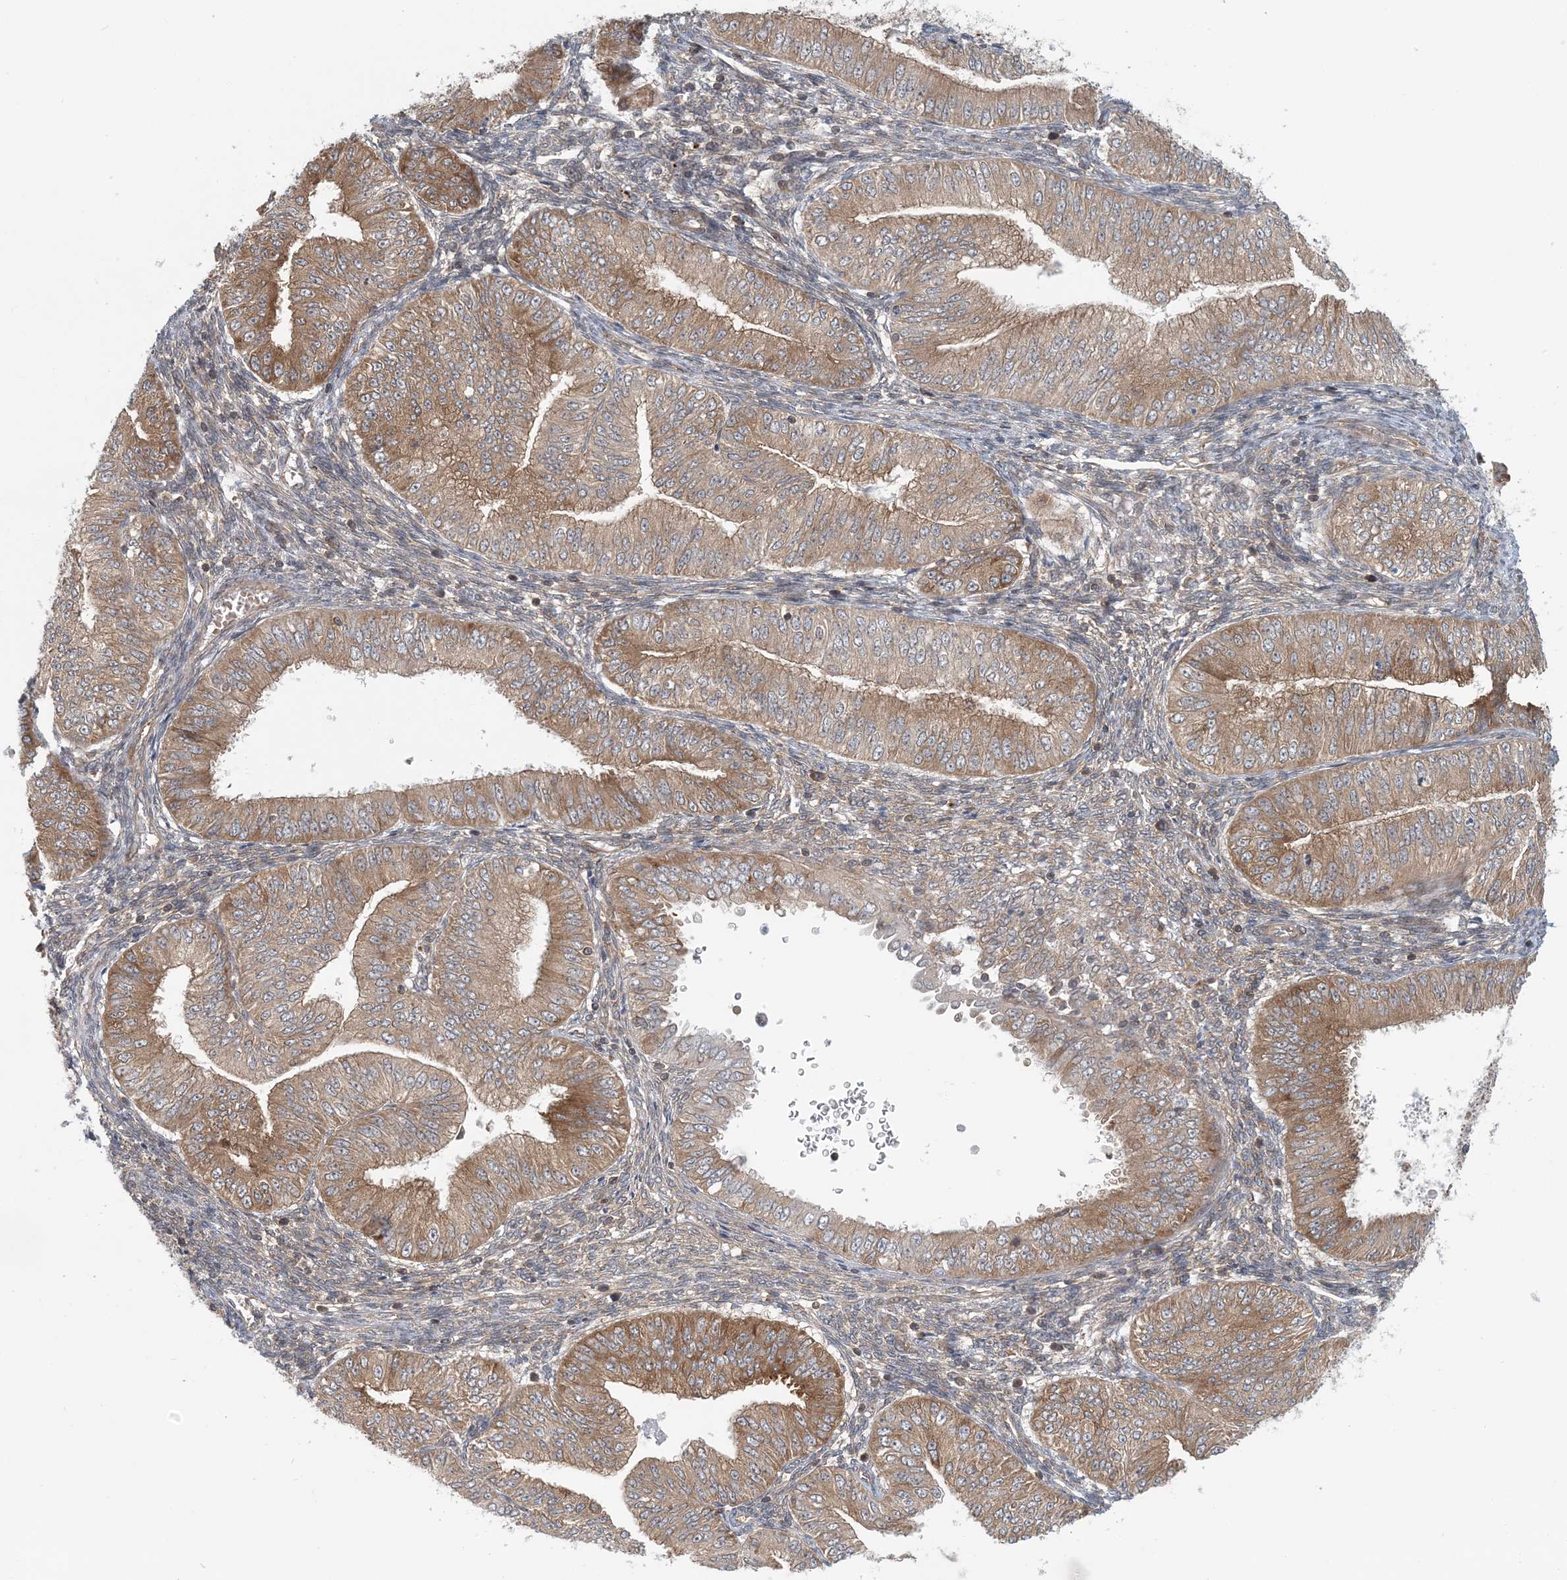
{"staining": {"intensity": "moderate", "quantity": ">75%", "location": "cytoplasmic/membranous"}, "tissue": "endometrial cancer", "cell_type": "Tumor cells", "image_type": "cancer", "snomed": [{"axis": "morphology", "description": "Normal tissue, NOS"}, {"axis": "morphology", "description": "Adenocarcinoma, NOS"}, {"axis": "topography", "description": "Endometrium"}], "caption": "Immunohistochemistry (IHC) histopathology image of neoplastic tissue: human adenocarcinoma (endometrial) stained using IHC exhibits medium levels of moderate protein expression localized specifically in the cytoplasmic/membranous of tumor cells, appearing as a cytoplasmic/membranous brown color.", "gene": "ATP13A2", "patient": {"sex": "female", "age": 53}}